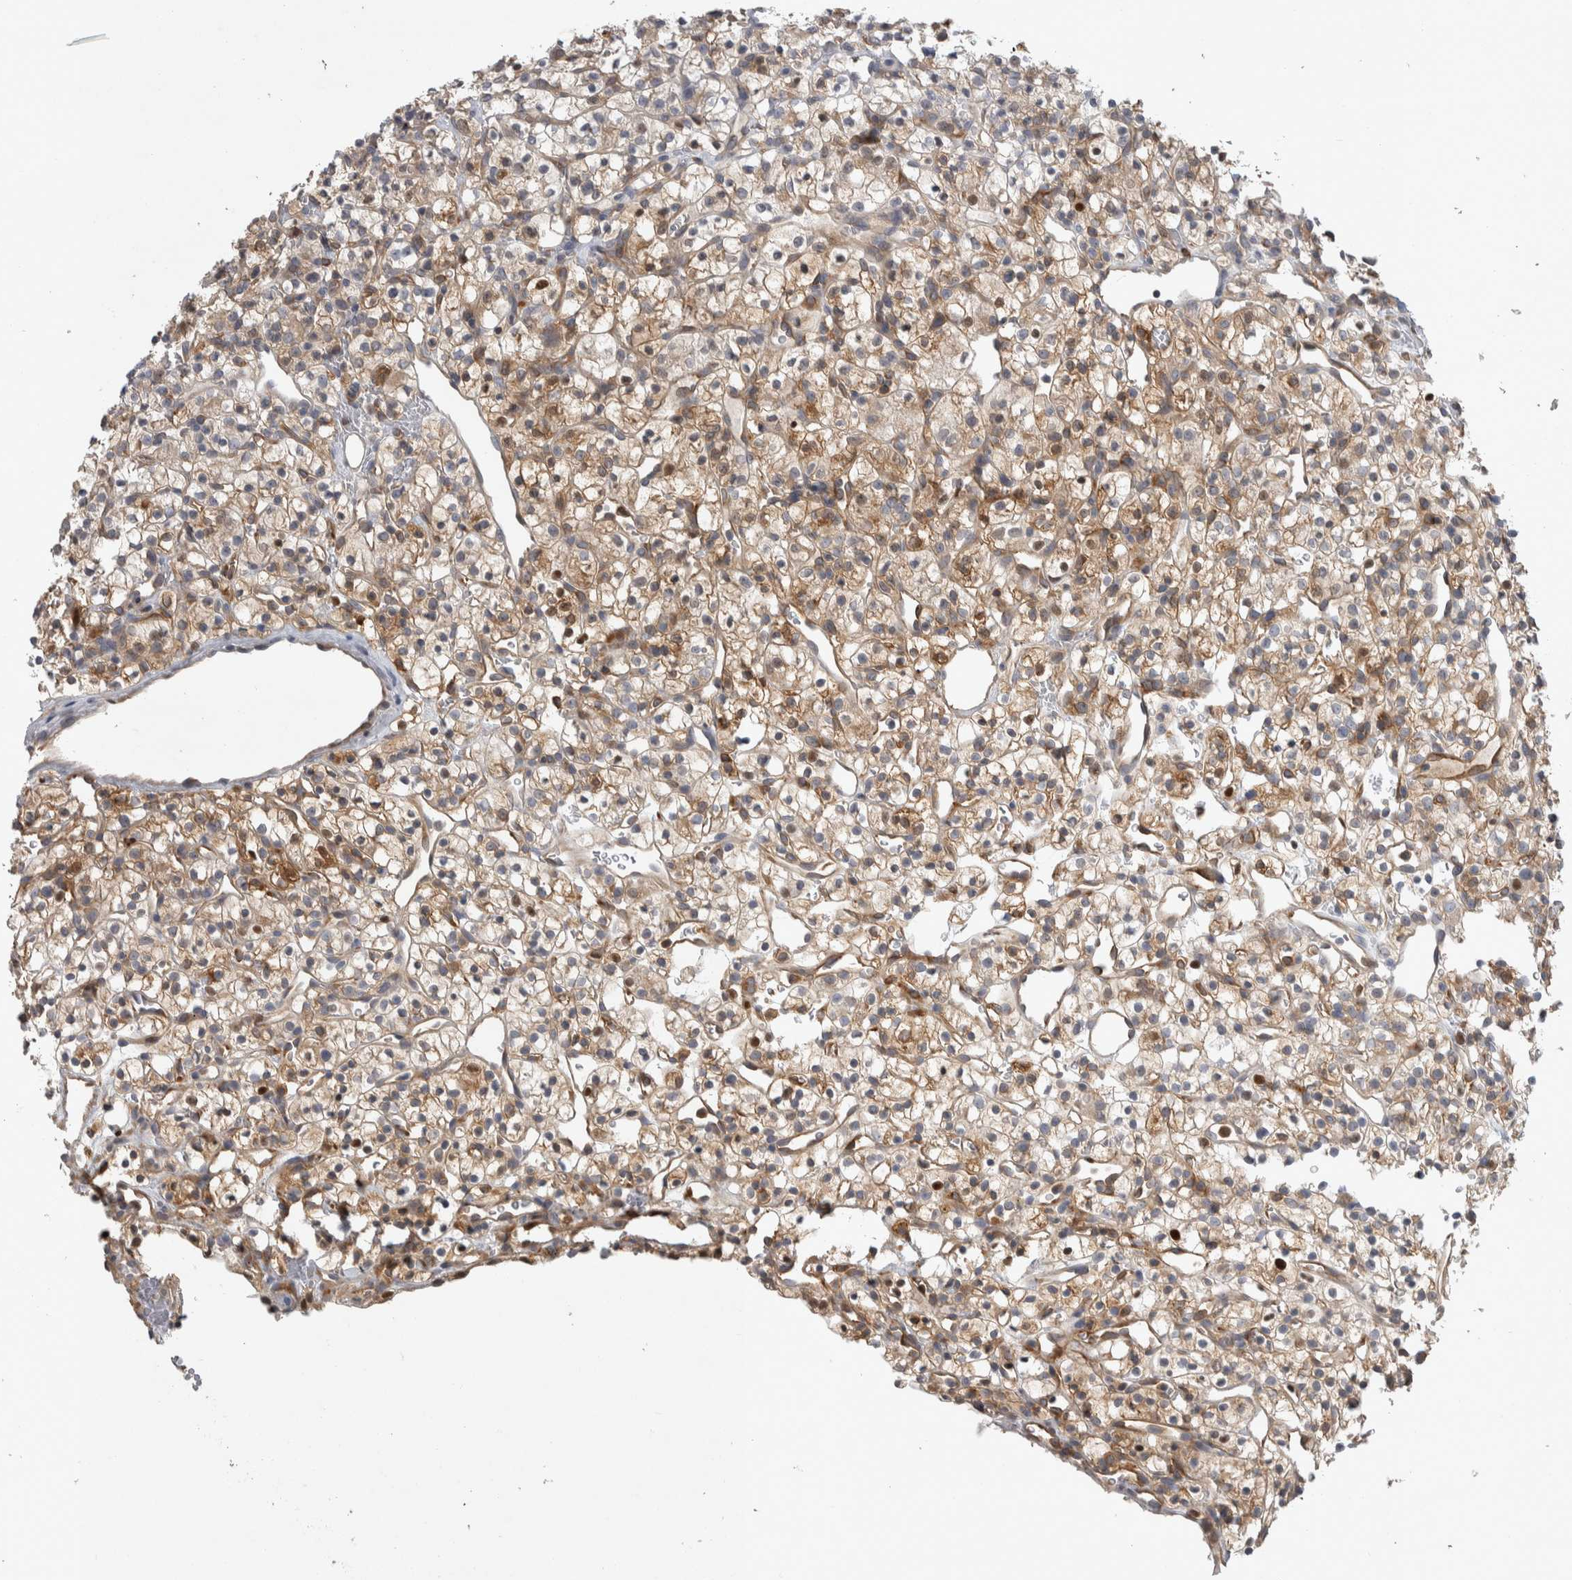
{"staining": {"intensity": "moderate", "quantity": ">75%", "location": "cytoplasmic/membranous"}, "tissue": "renal cancer", "cell_type": "Tumor cells", "image_type": "cancer", "snomed": [{"axis": "morphology", "description": "Adenocarcinoma, NOS"}, {"axis": "topography", "description": "Kidney"}], "caption": "The histopathology image demonstrates immunohistochemical staining of renal adenocarcinoma. There is moderate cytoplasmic/membranous expression is present in about >75% of tumor cells. (Stains: DAB (3,3'-diaminobenzidine) in brown, nuclei in blue, Microscopy: brightfield microscopy at high magnification).", "gene": "NFKB2", "patient": {"sex": "female", "age": 57}}